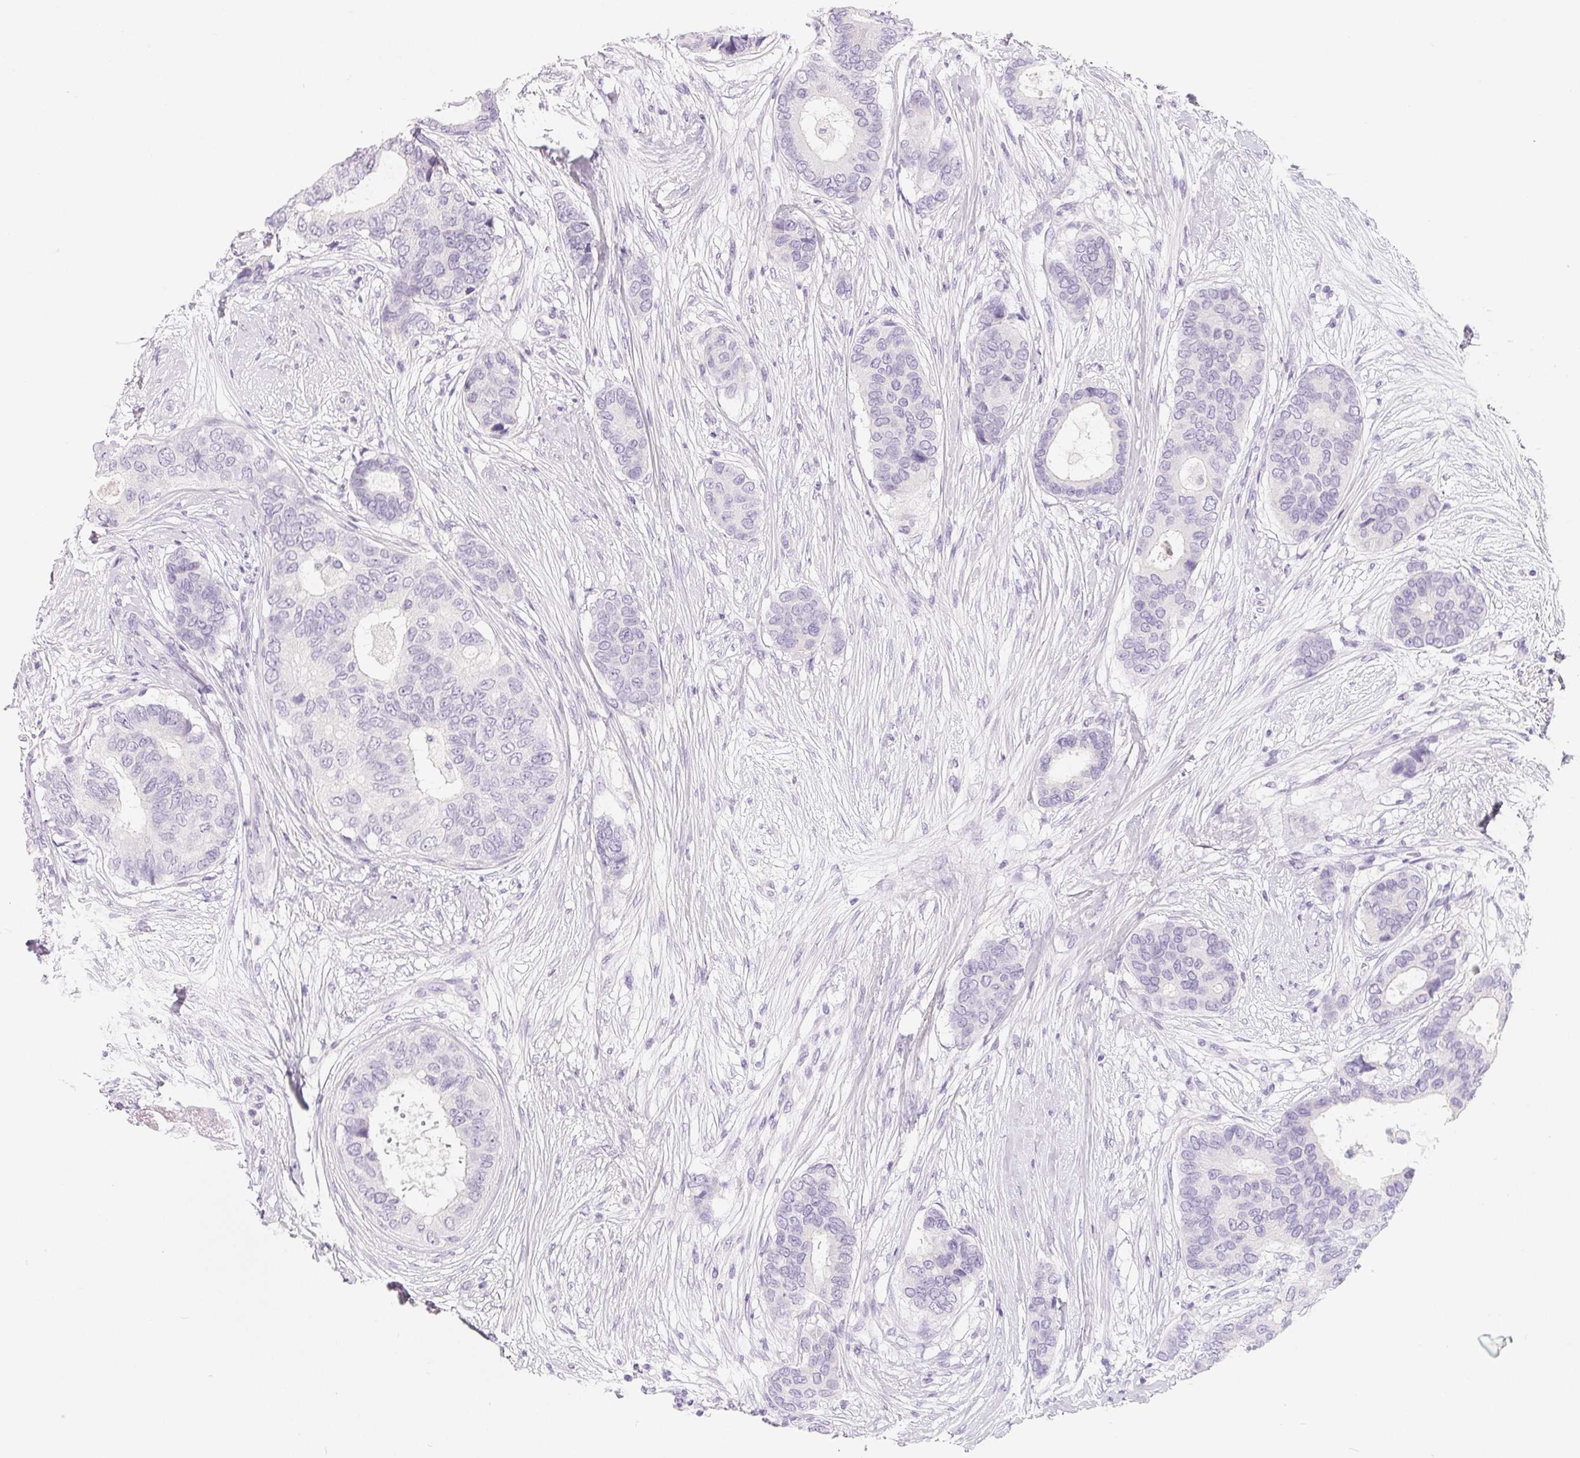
{"staining": {"intensity": "negative", "quantity": "none", "location": "none"}, "tissue": "breast cancer", "cell_type": "Tumor cells", "image_type": "cancer", "snomed": [{"axis": "morphology", "description": "Duct carcinoma"}, {"axis": "topography", "description": "Breast"}], "caption": "The IHC micrograph has no significant staining in tumor cells of breast invasive ductal carcinoma tissue.", "gene": "SPACA5B", "patient": {"sex": "female", "age": 75}}